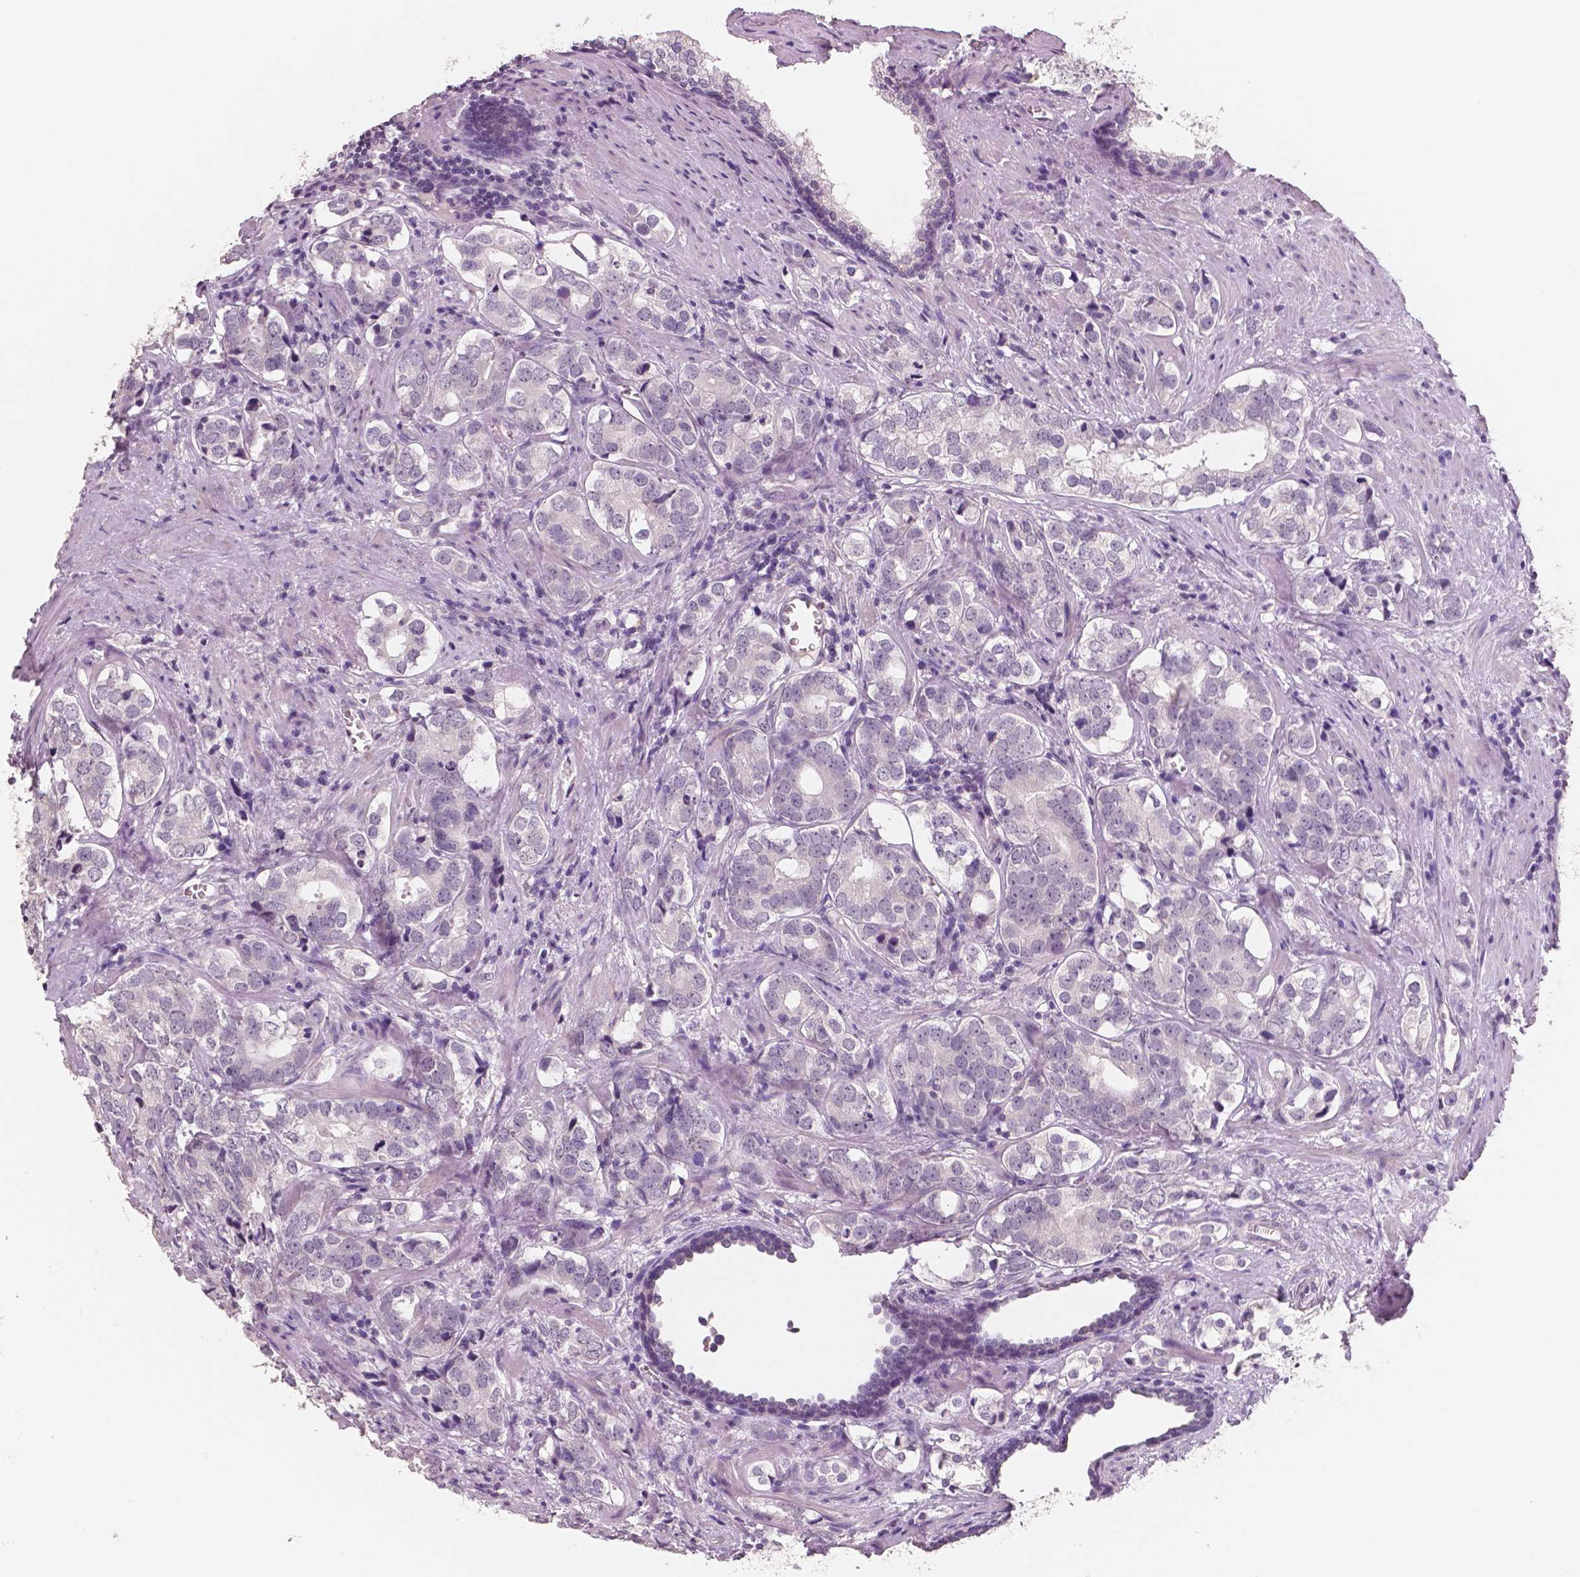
{"staining": {"intensity": "negative", "quantity": "none", "location": "none"}, "tissue": "prostate cancer", "cell_type": "Tumor cells", "image_type": "cancer", "snomed": [{"axis": "morphology", "description": "Adenocarcinoma, NOS"}, {"axis": "topography", "description": "Prostate and seminal vesicle, NOS"}], "caption": "Tumor cells are negative for brown protein staining in prostate cancer. (DAB (3,3'-diaminobenzidine) IHC with hematoxylin counter stain).", "gene": "NECAB1", "patient": {"sex": "male", "age": 63}}